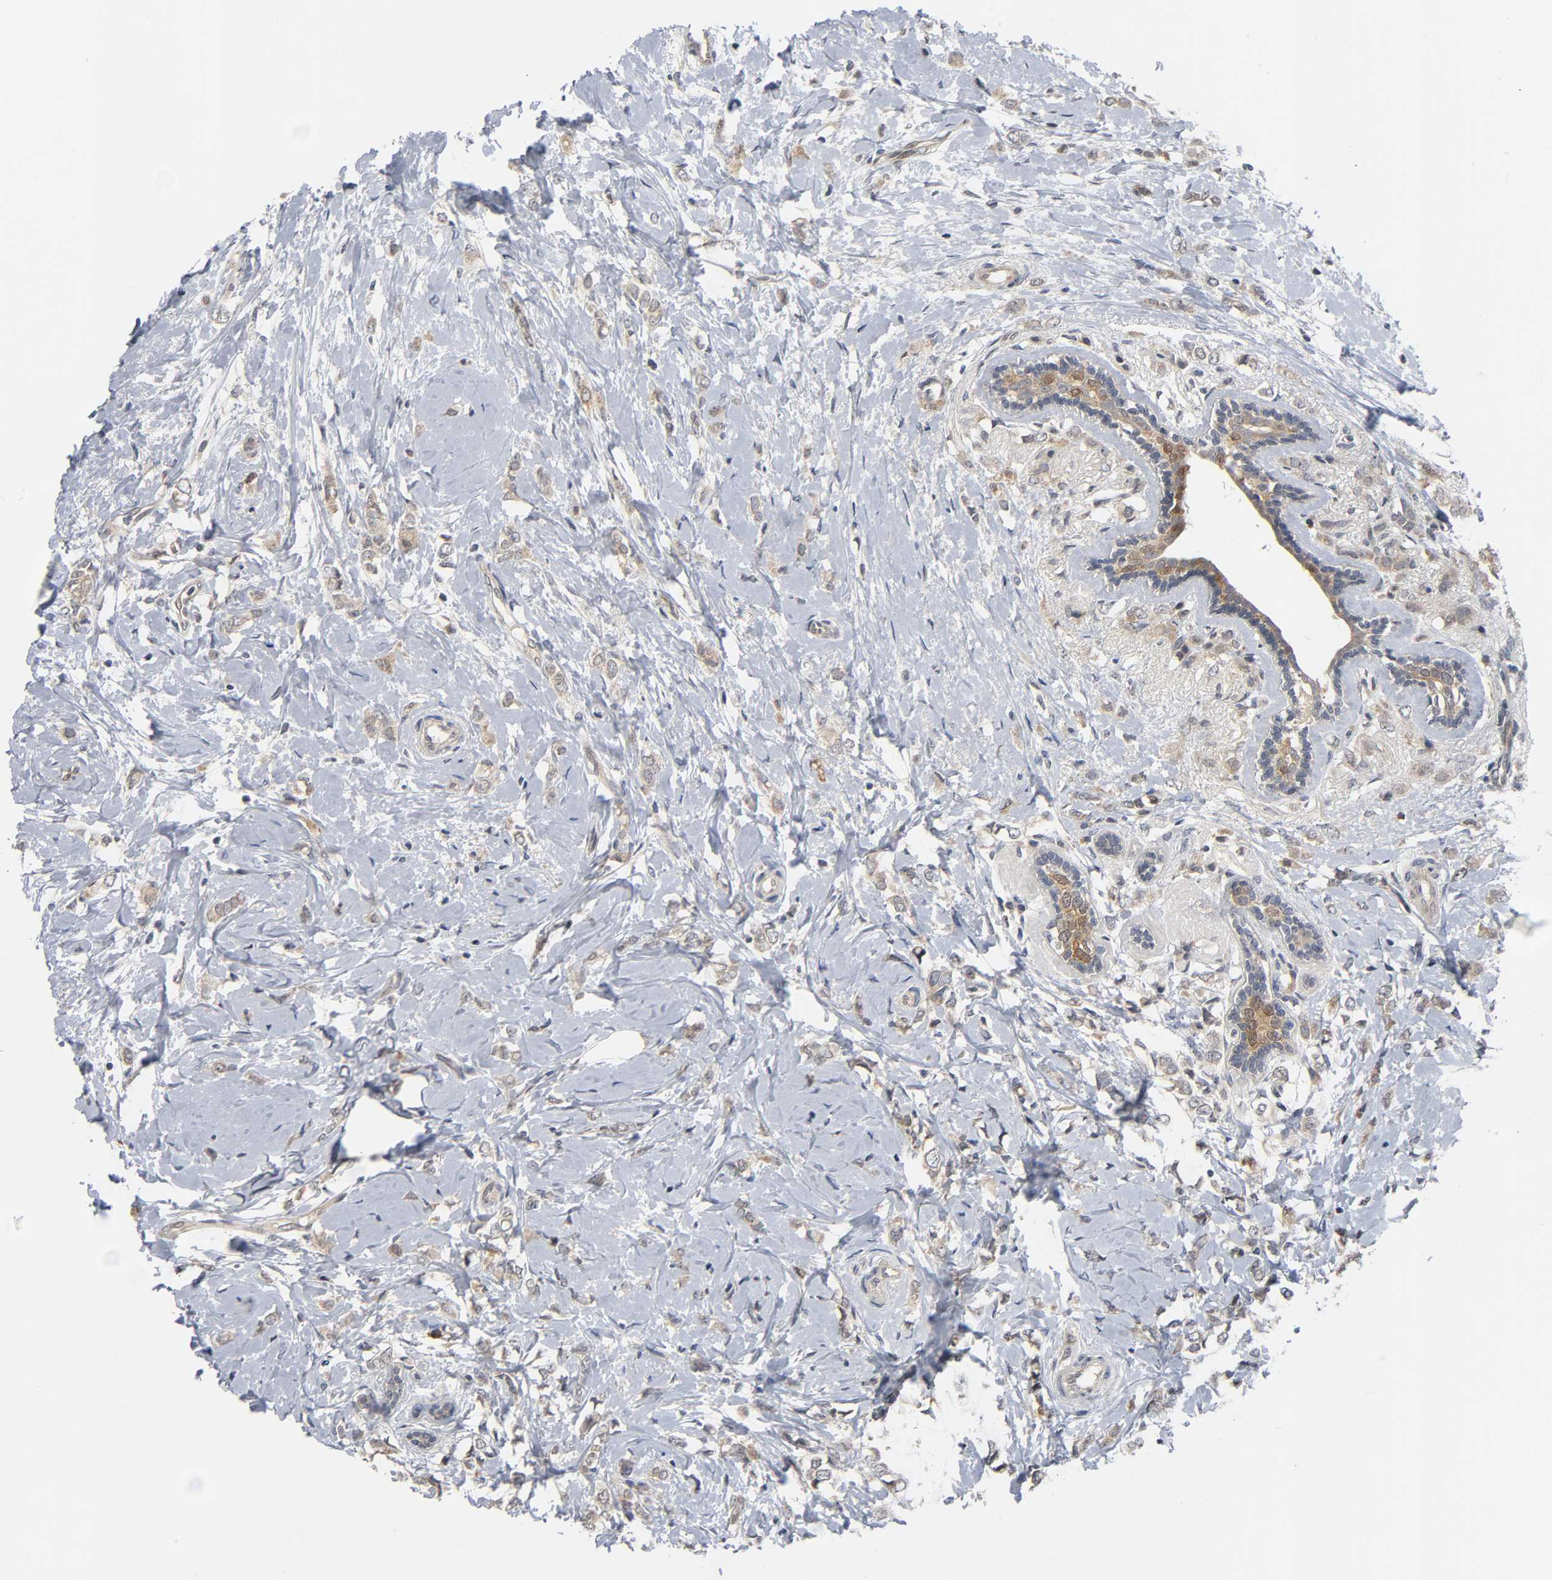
{"staining": {"intensity": "weak", "quantity": ">75%", "location": "cytoplasmic/membranous"}, "tissue": "breast cancer", "cell_type": "Tumor cells", "image_type": "cancer", "snomed": [{"axis": "morphology", "description": "Normal tissue, NOS"}, {"axis": "morphology", "description": "Lobular carcinoma"}, {"axis": "topography", "description": "Breast"}], "caption": "There is low levels of weak cytoplasmic/membranous staining in tumor cells of breast lobular carcinoma, as demonstrated by immunohistochemical staining (brown color).", "gene": "MAPK8", "patient": {"sex": "female", "age": 47}}